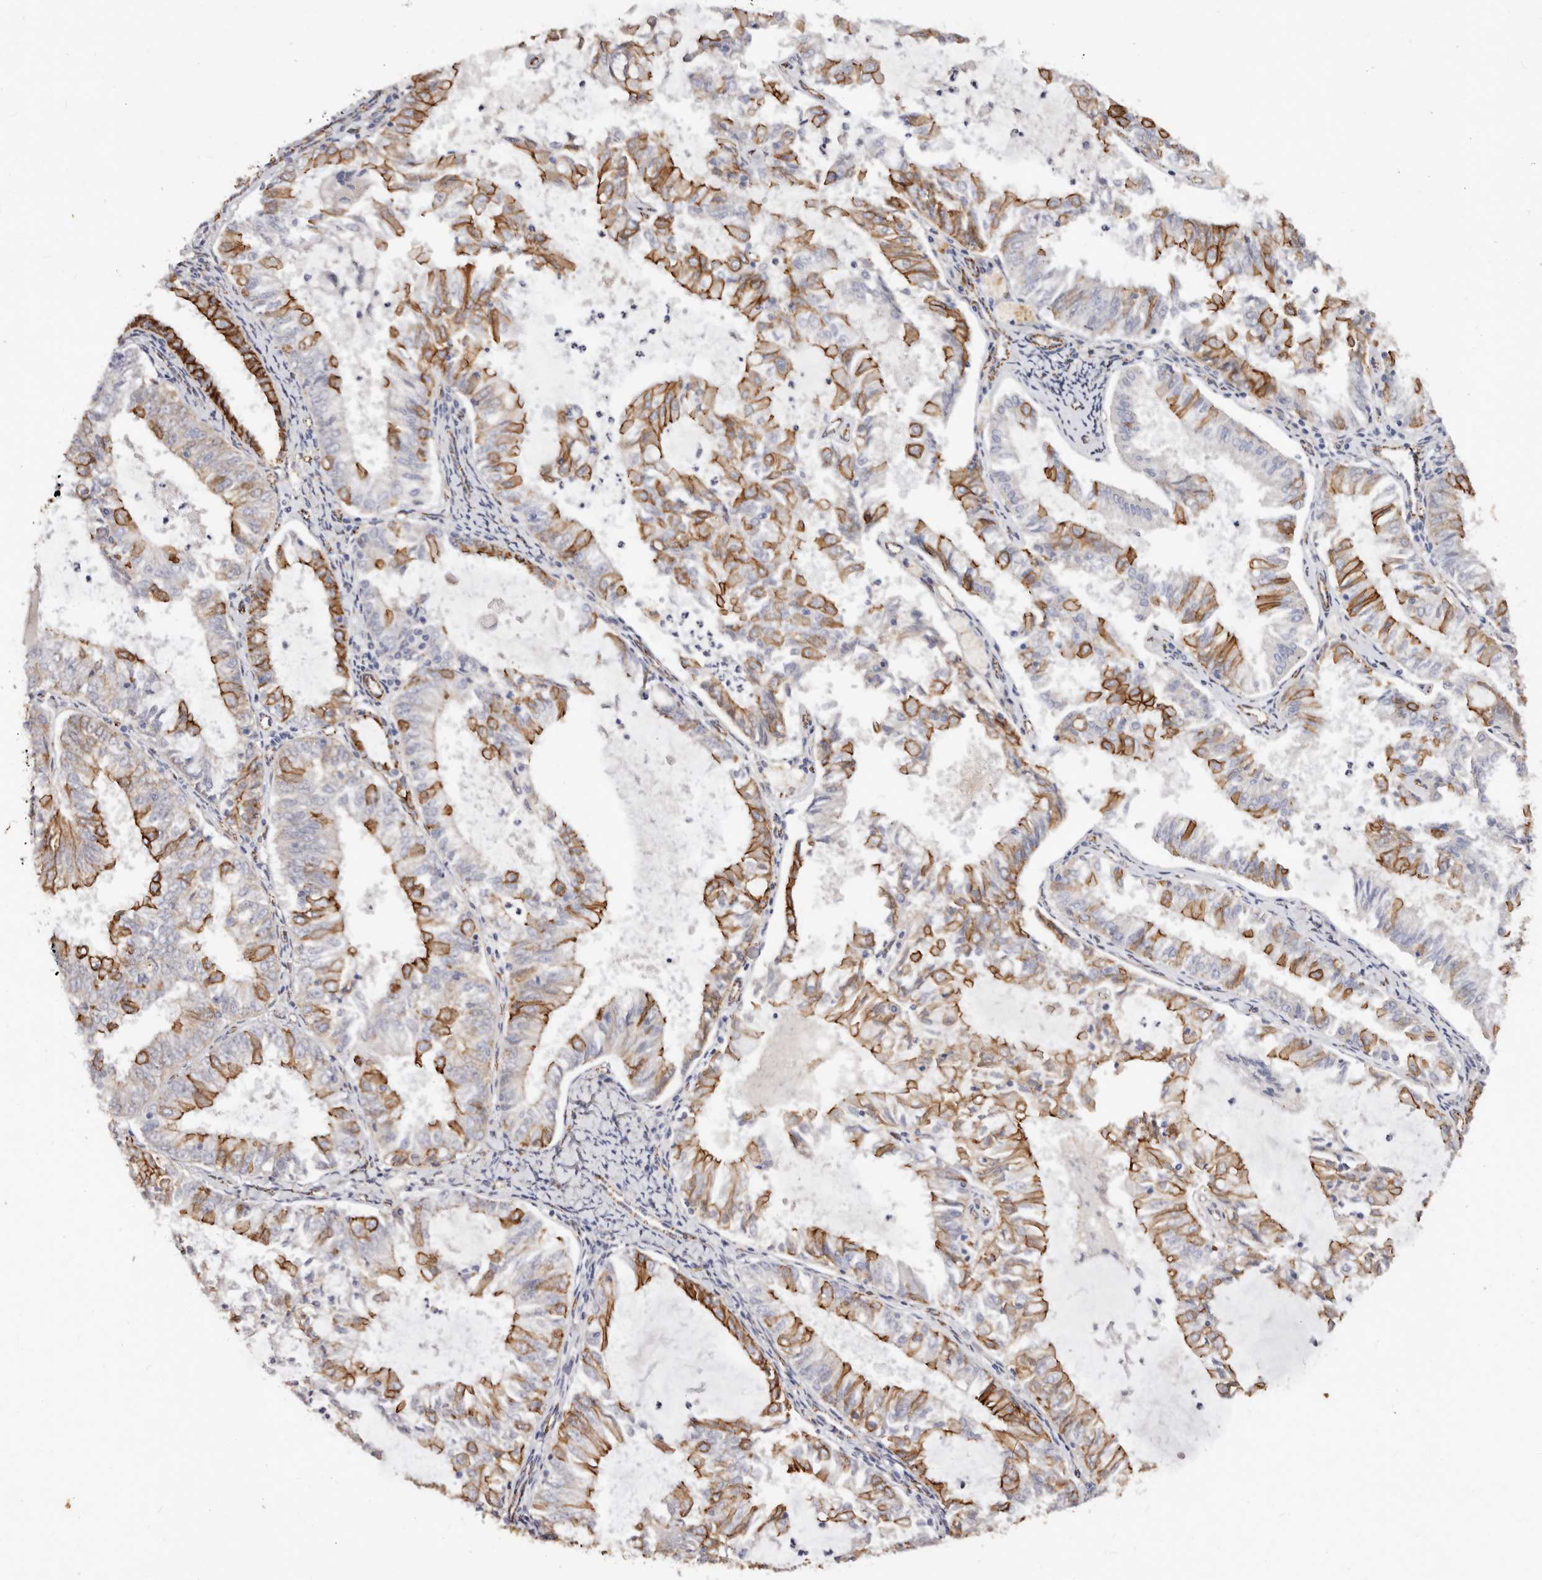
{"staining": {"intensity": "strong", "quantity": "25%-75%", "location": "cytoplasmic/membranous"}, "tissue": "endometrial cancer", "cell_type": "Tumor cells", "image_type": "cancer", "snomed": [{"axis": "morphology", "description": "Adenocarcinoma, NOS"}, {"axis": "topography", "description": "Endometrium"}], "caption": "Immunohistochemistry (IHC) histopathology image of neoplastic tissue: adenocarcinoma (endometrial) stained using immunohistochemistry (IHC) displays high levels of strong protein expression localized specifically in the cytoplasmic/membranous of tumor cells, appearing as a cytoplasmic/membranous brown color.", "gene": "CTNNB1", "patient": {"sex": "female", "age": 57}}